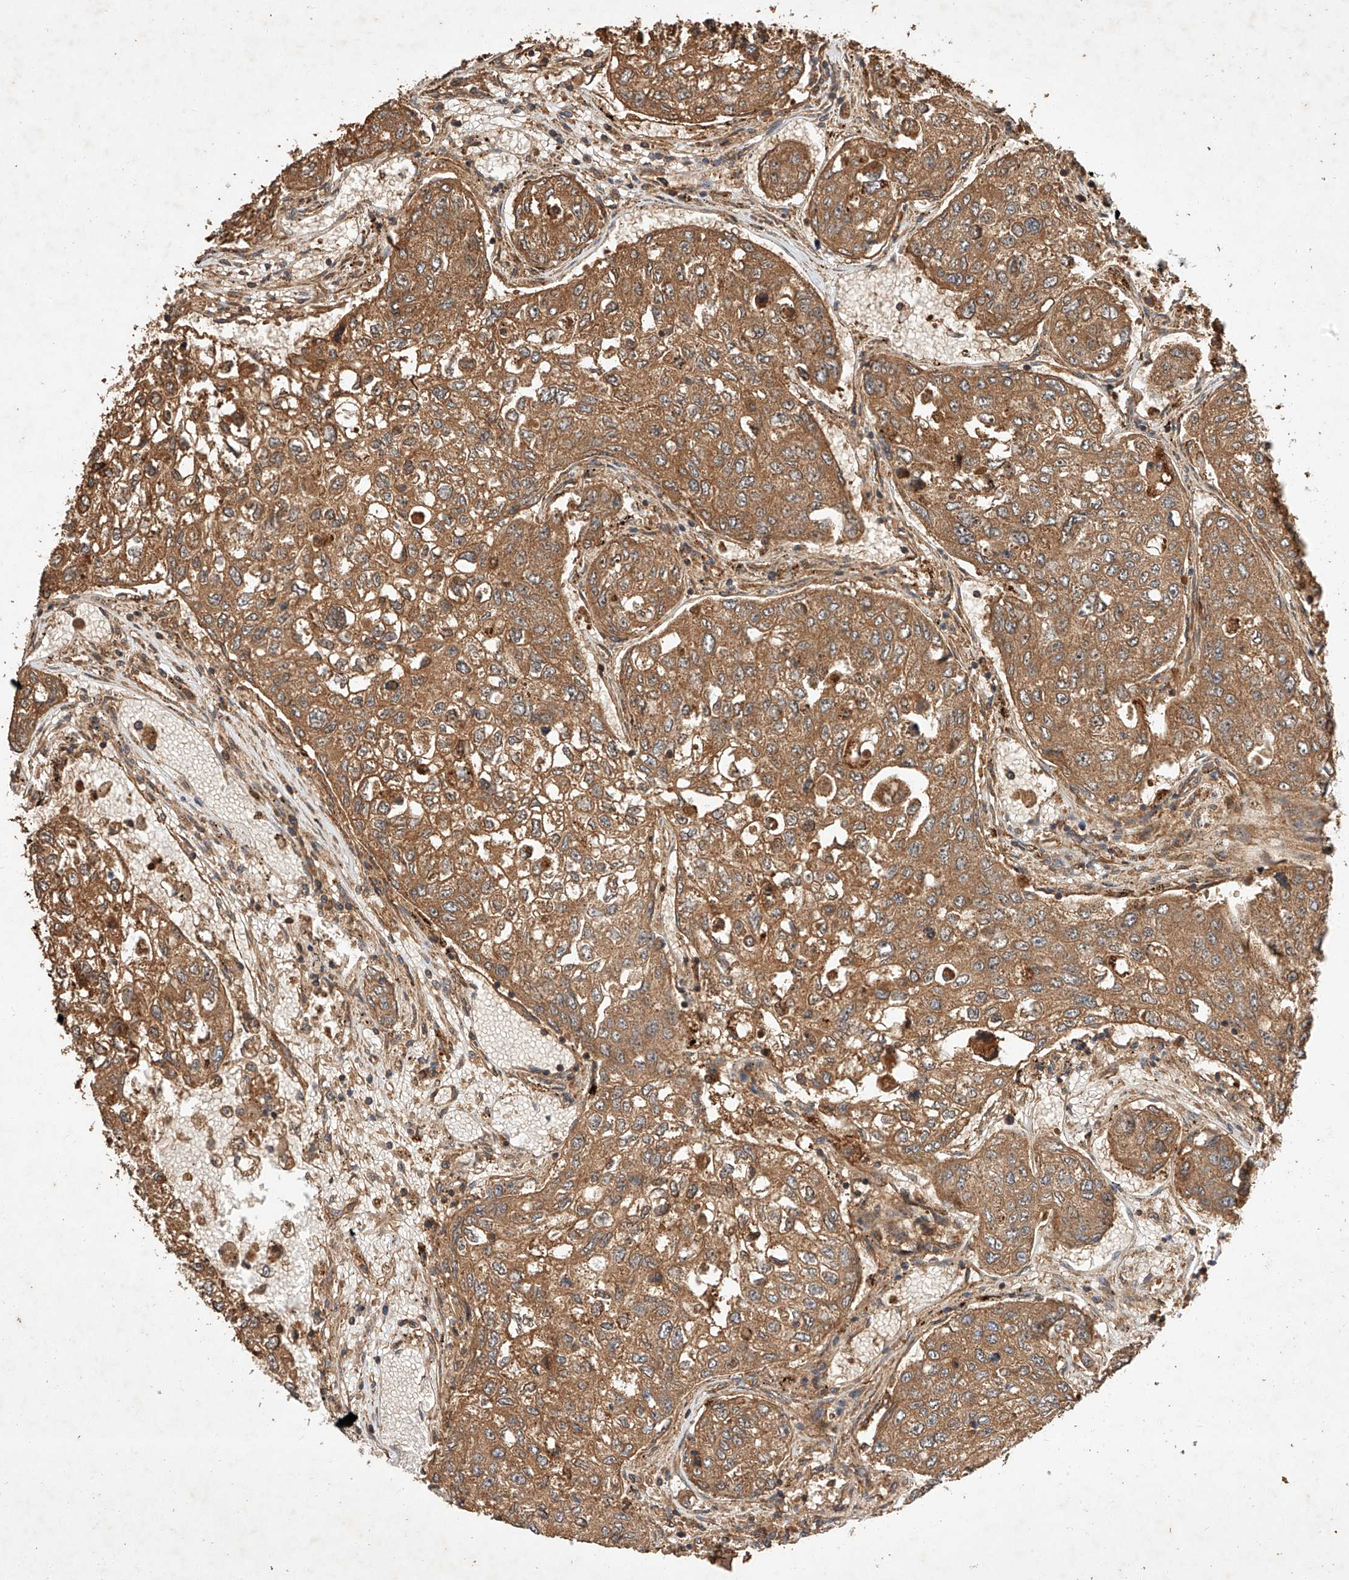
{"staining": {"intensity": "moderate", "quantity": ">75%", "location": "cytoplasmic/membranous"}, "tissue": "urothelial cancer", "cell_type": "Tumor cells", "image_type": "cancer", "snomed": [{"axis": "morphology", "description": "Urothelial carcinoma, High grade"}, {"axis": "topography", "description": "Lymph node"}, {"axis": "topography", "description": "Urinary bladder"}], "caption": "Human high-grade urothelial carcinoma stained with a protein marker reveals moderate staining in tumor cells.", "gene": "GHDC", "patient": {"sex": "male", "age": 51}}